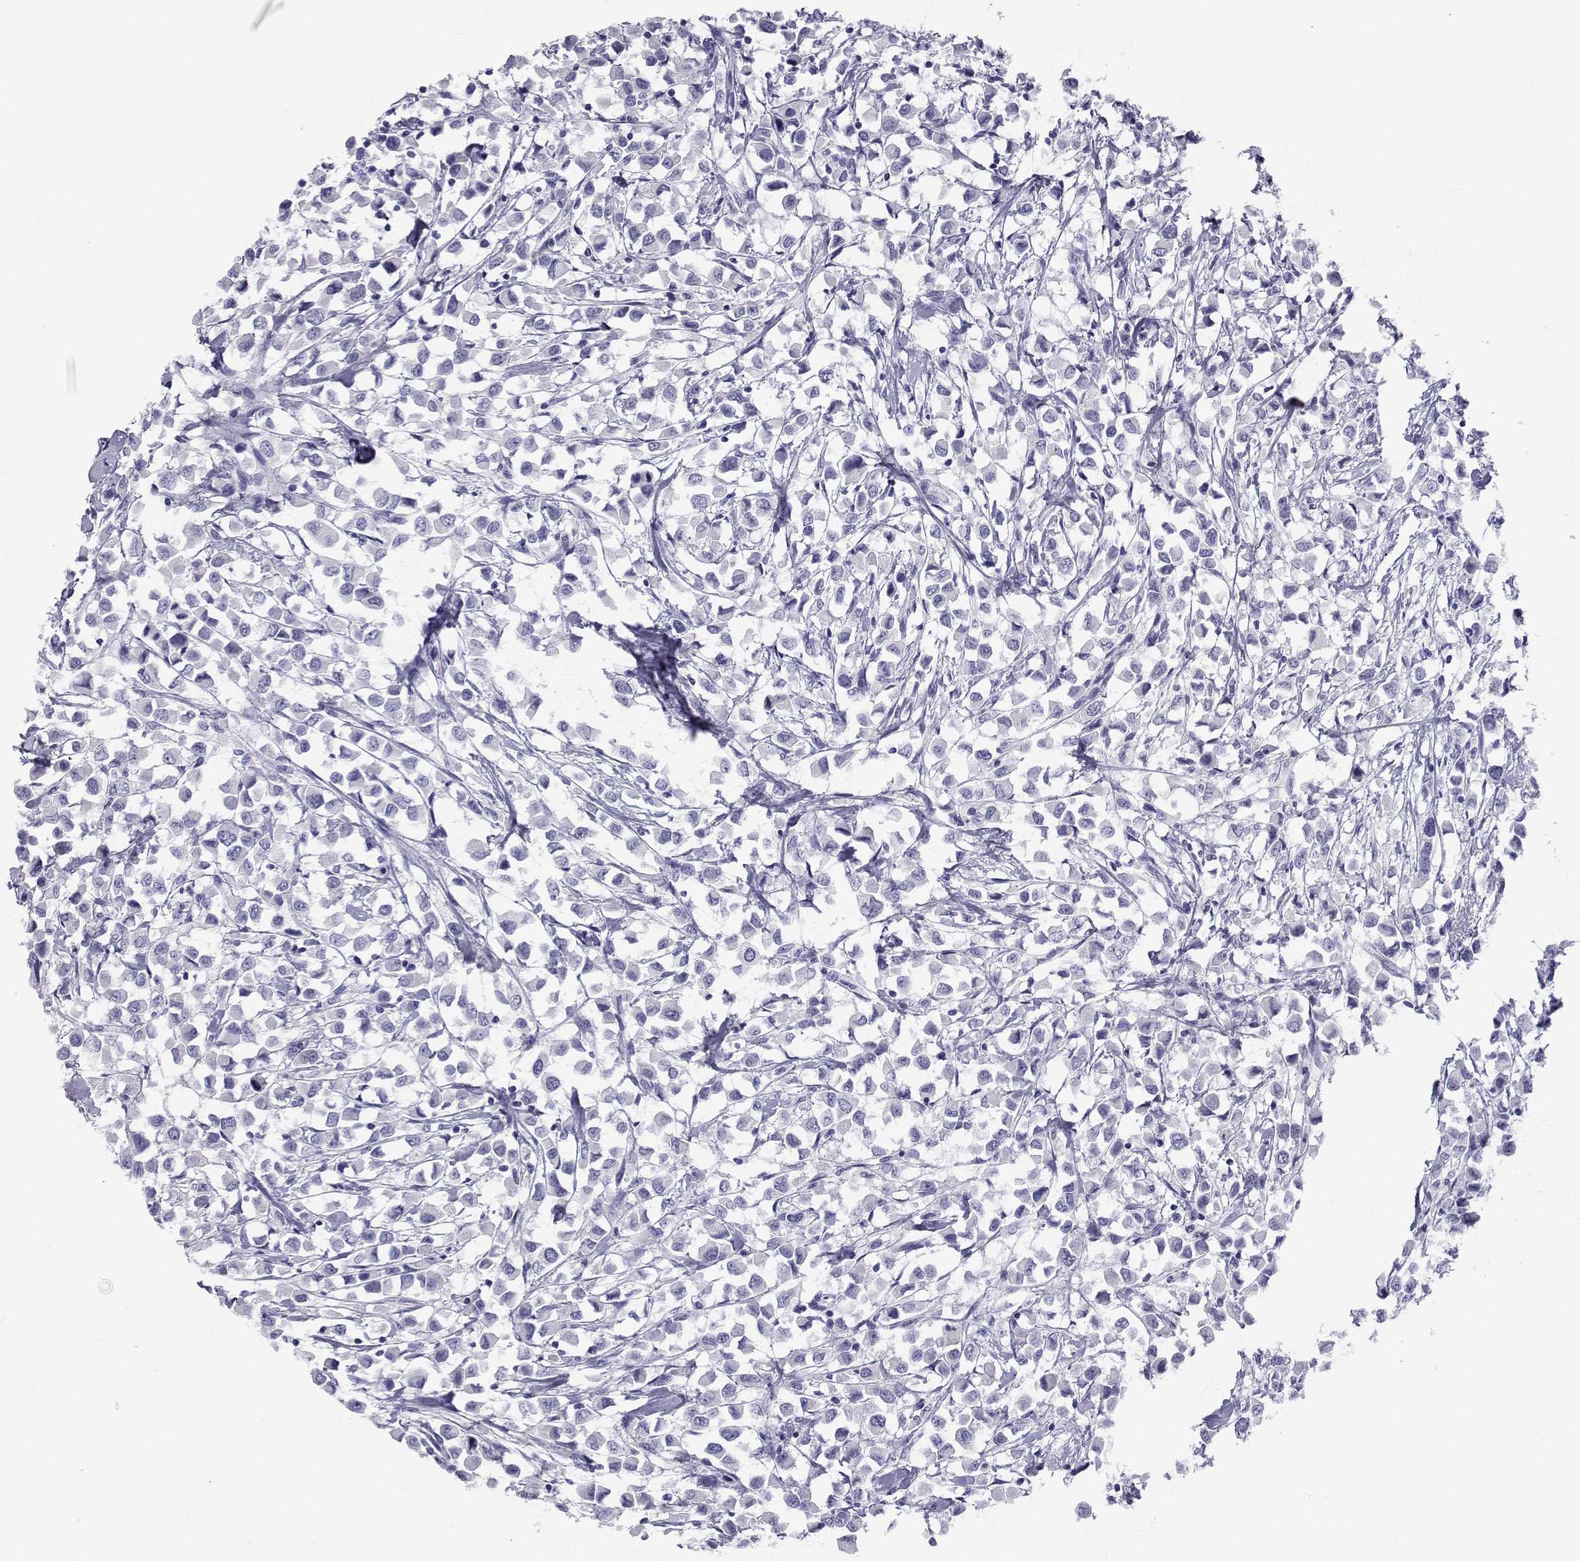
{"staining": {"intensity": "negative", "quantity": "none", "location": "none"}, "tissue": "breast cancer", "cell_type": "Tumor cells", "image_type": "cancer", "snomed": [{"axis": "morphology", "description": "Duct carcinoma"}, {"axis": "topography", "description": "Breast"}], "caption": "Immunohistochemical staining of invasive ductal carcinoma (breast) reveals no significant staining in tumor cells.", "gene": "SLC6A3", "patient": {"sex": "female", "age": 61}}